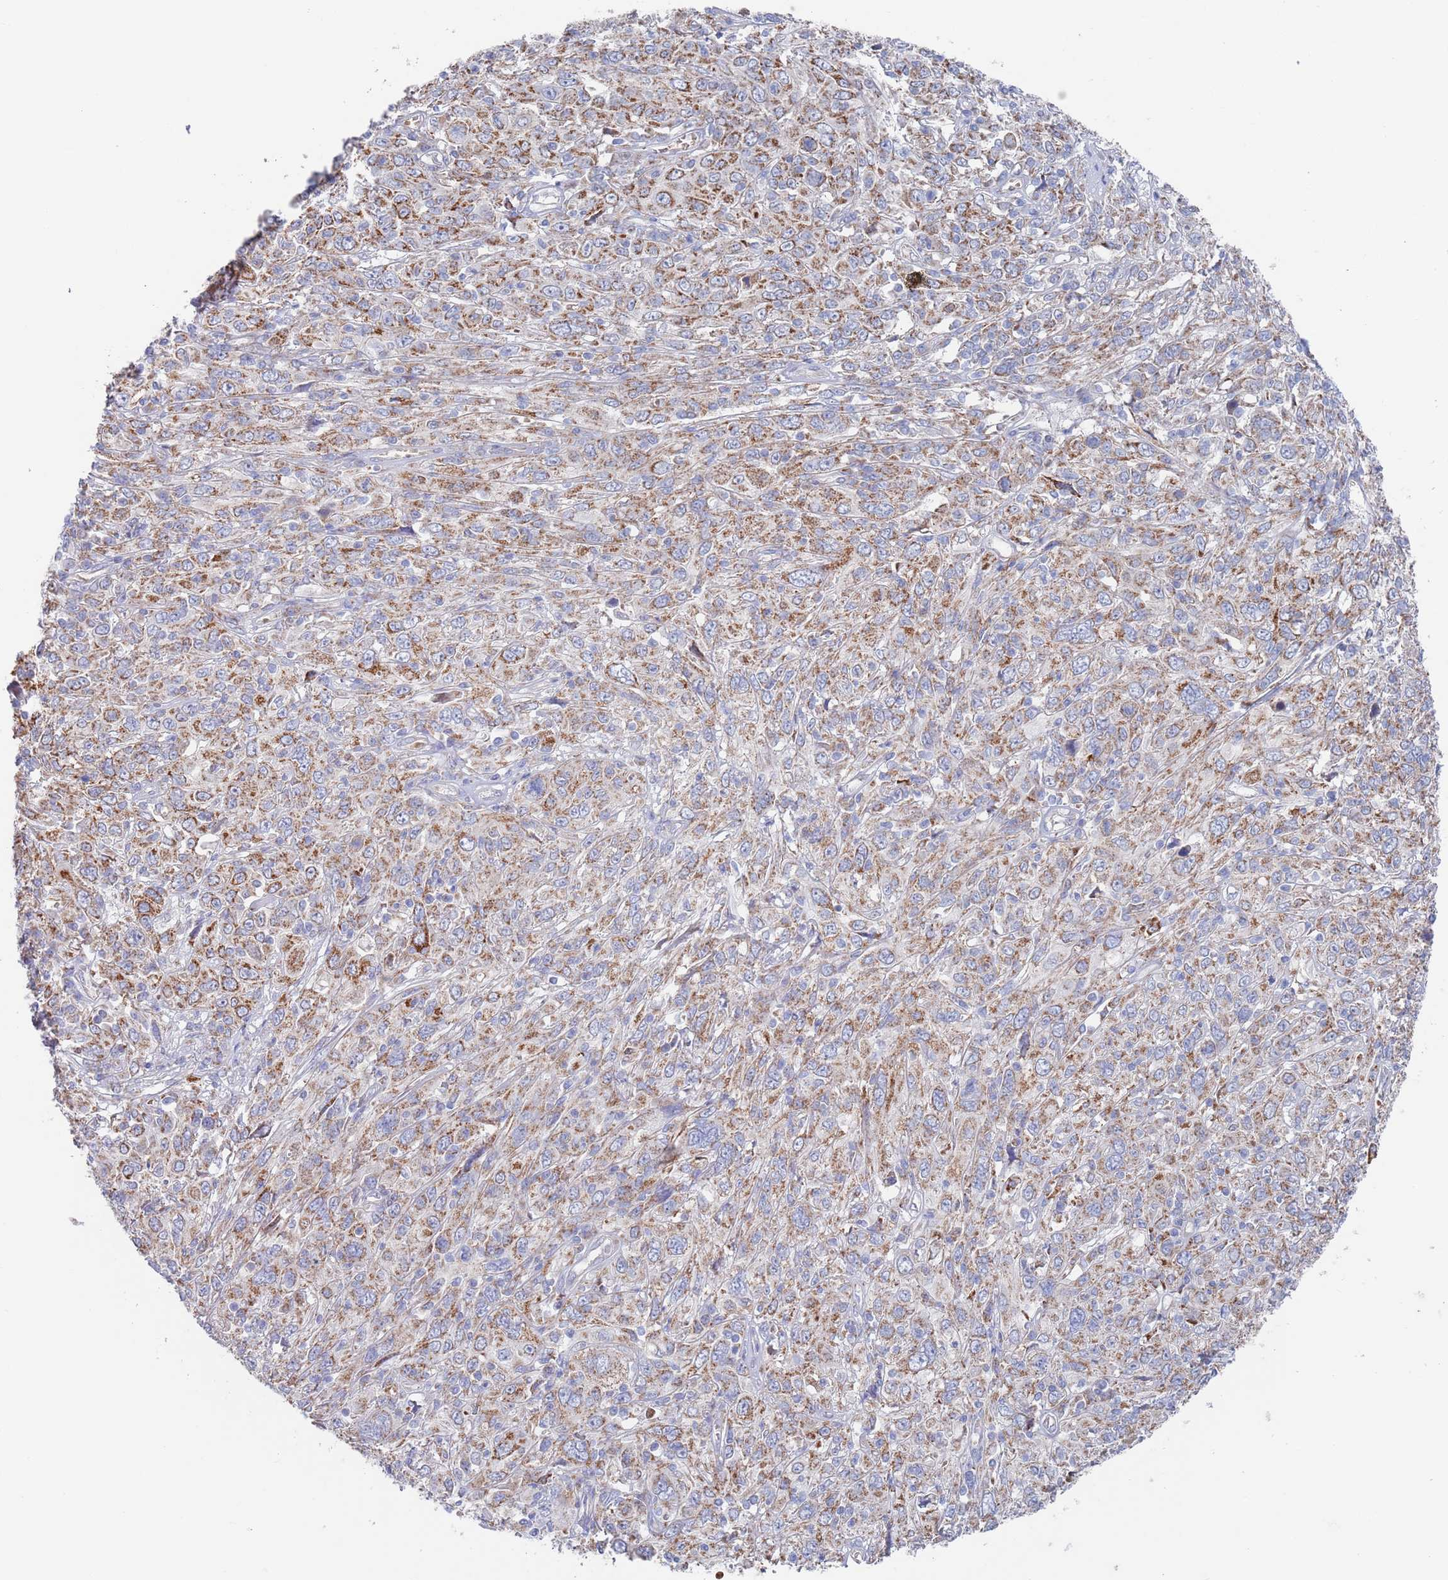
{"staining": {"intensity": "moderate", "quantity": ">75%", "location": "cytoplasmic/membranous"}, "tissue": "cervical cancer", "cell_type": "Tumor cells", "image_type": "cancer", "snomed": [{"axis": "morphology", "description": "Squamous cell carcinoma, NOS"}, {"axis": "topography", "description": "Cervix"}], "caption": "Cervical cancer tissue demonstrates moderate cytoplasmic/membranous positivity in approximately >75% of tumor cells, visualized by immunohistochemistry.", "gene": "CHCHD6", "patient": {"sex": "female", "age": 46}}